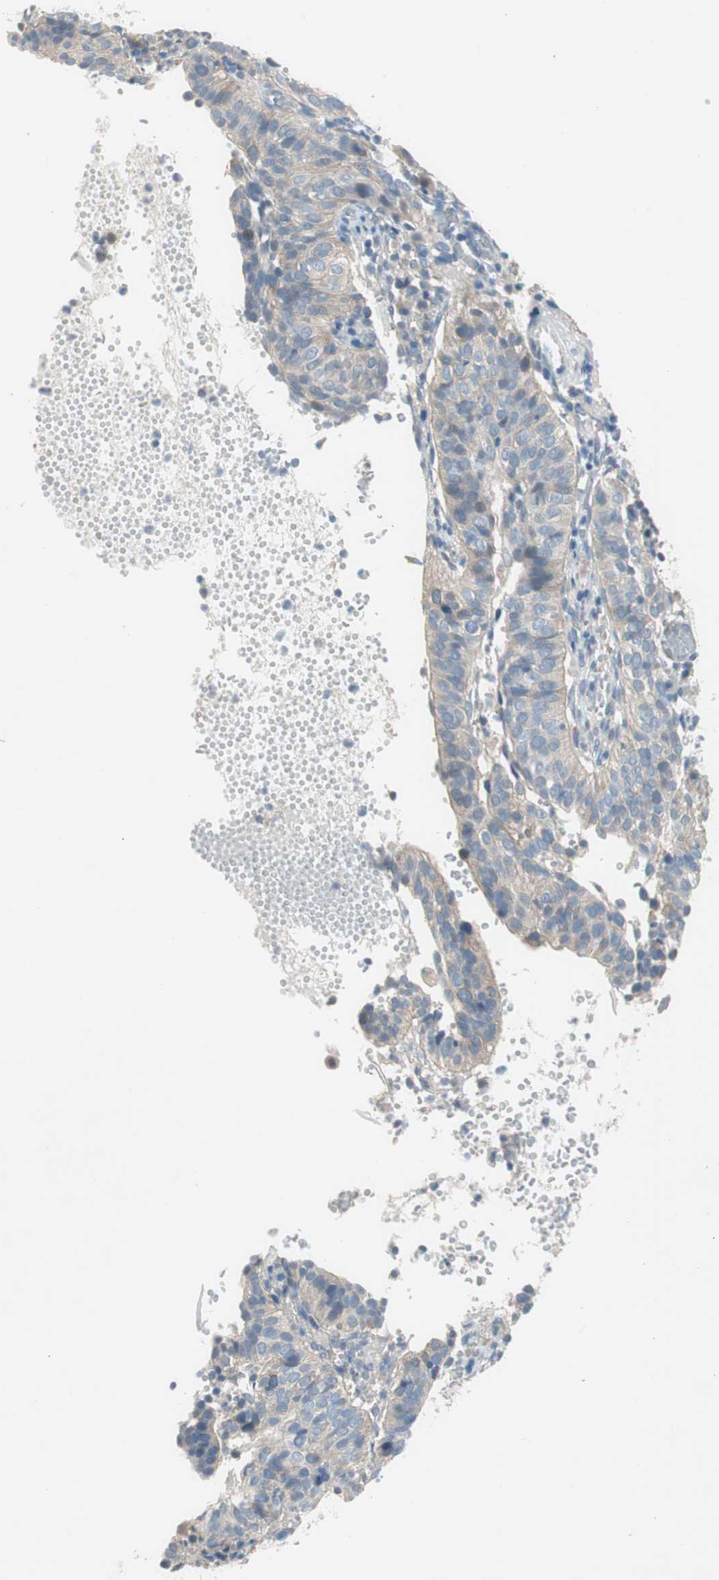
{"staining": {"intensity": "weak", "quantity": "25%-75%", "location": "cytoplasmic/membranous"}, "tissue": "cervical cancer", "cell_type": "Tumor cells", "image_type": "cancer", "snomed": [{"axis": "morphology", "description": "Squamous cell carcinoma, NOS"}, {"axis": "topography", "description": "Cervix"}], "caption": "An image of human cervical cancer (squamous cell carcinoma) stained for a protein demonstrates weak cytoplasmic/membranous brown staining in tumor cells.", "gene": "PRRG4", "patient": {"sex": "female", "age": 39}}